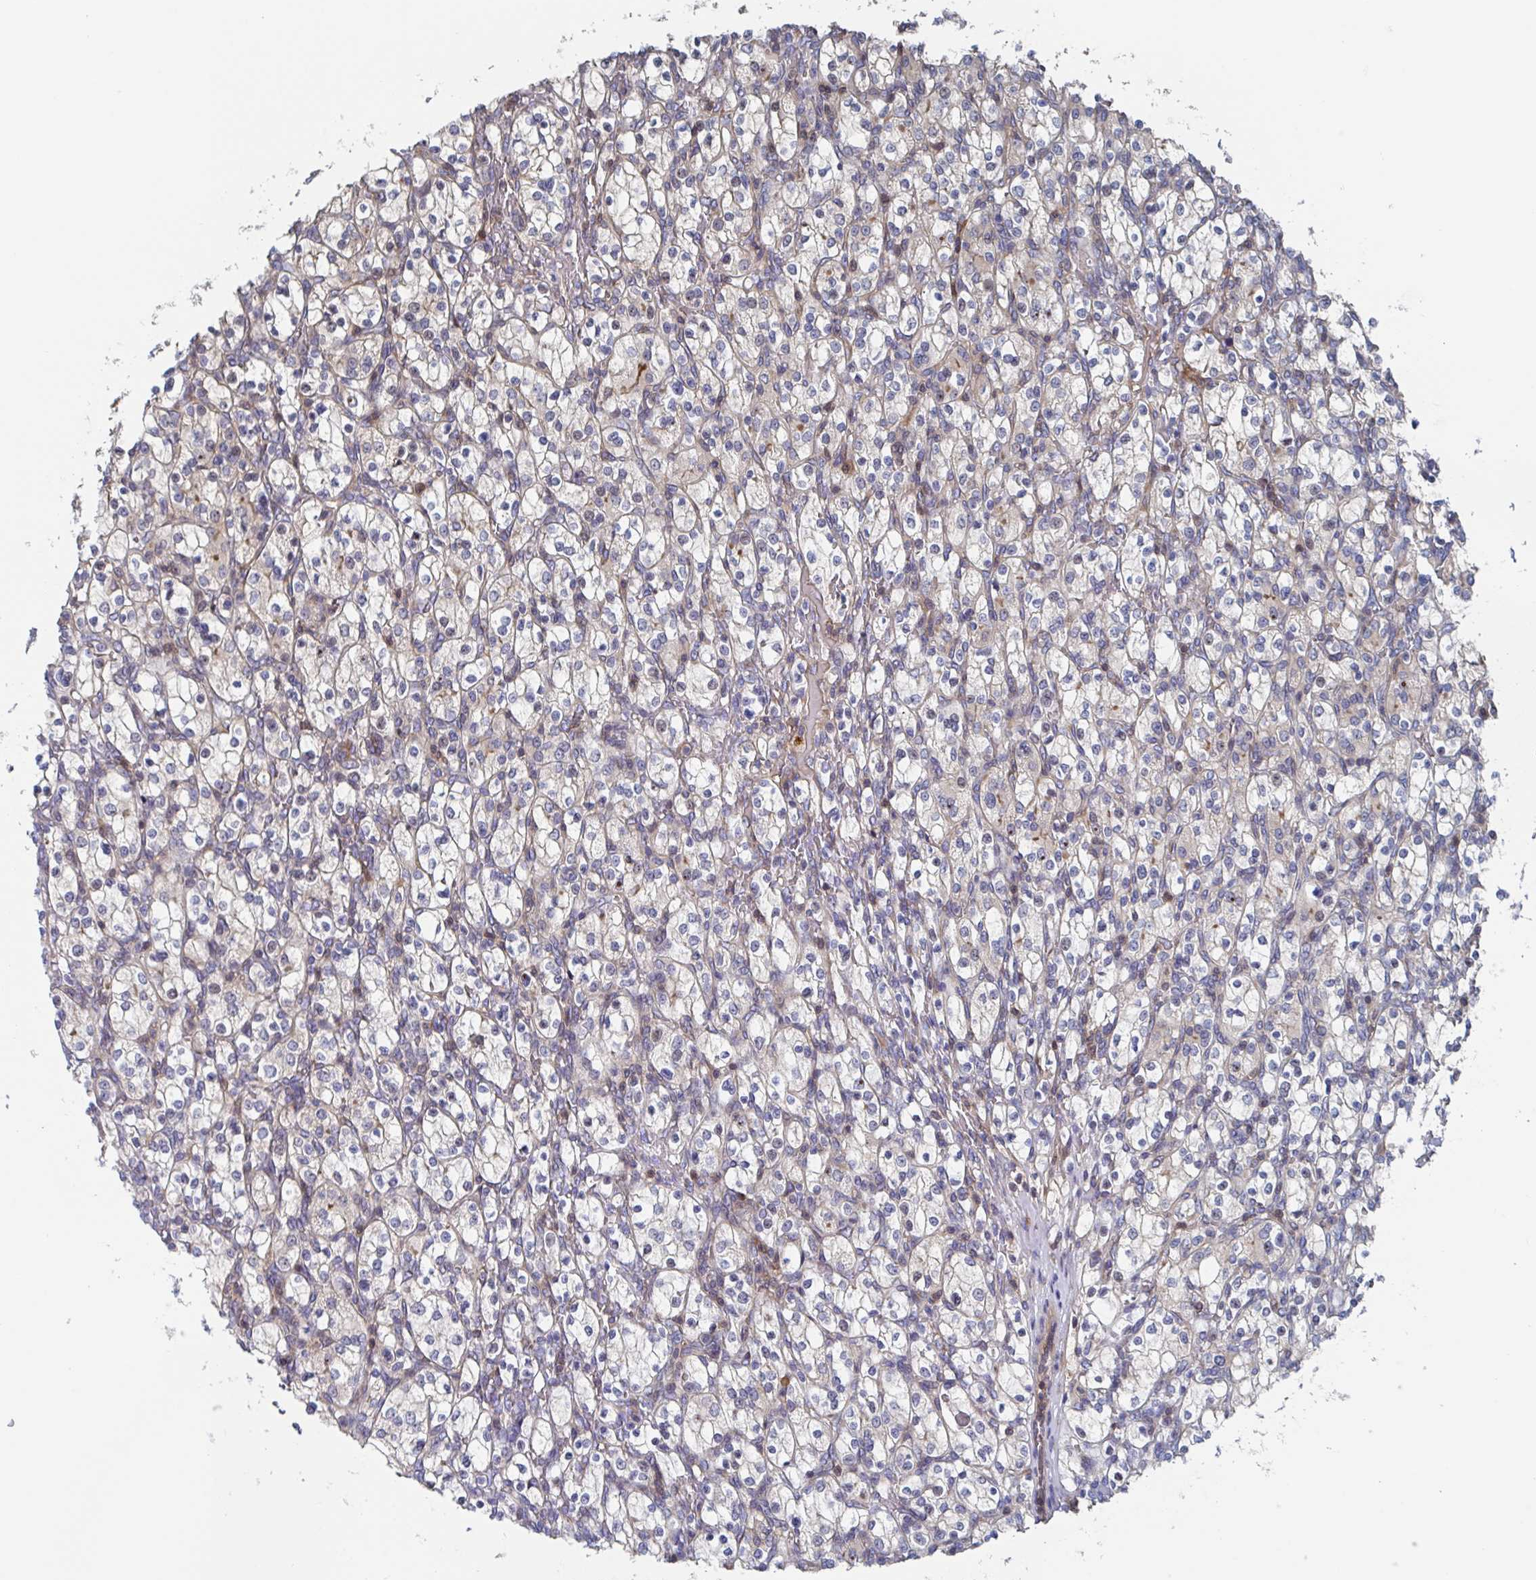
{"staining": {"intensity": "negative", "quantity": "none", "location": "none"}, "tissue": "renal cancer", "cell_type": "Tumor cells", "image_type": "cancer", "snomed": [{"axis": "morphology", "description": "Adenocarcinoma, NOS"}, {"axis": "topography", "description": "Kidney"}], "caption": "Immunohistochemical staining of human renal cancer (adenocarcinoma) demonstrates no significant positivity in tumor cells.", "gene": "DHRS12", "patient": {"sex": "female", "age": 83}}